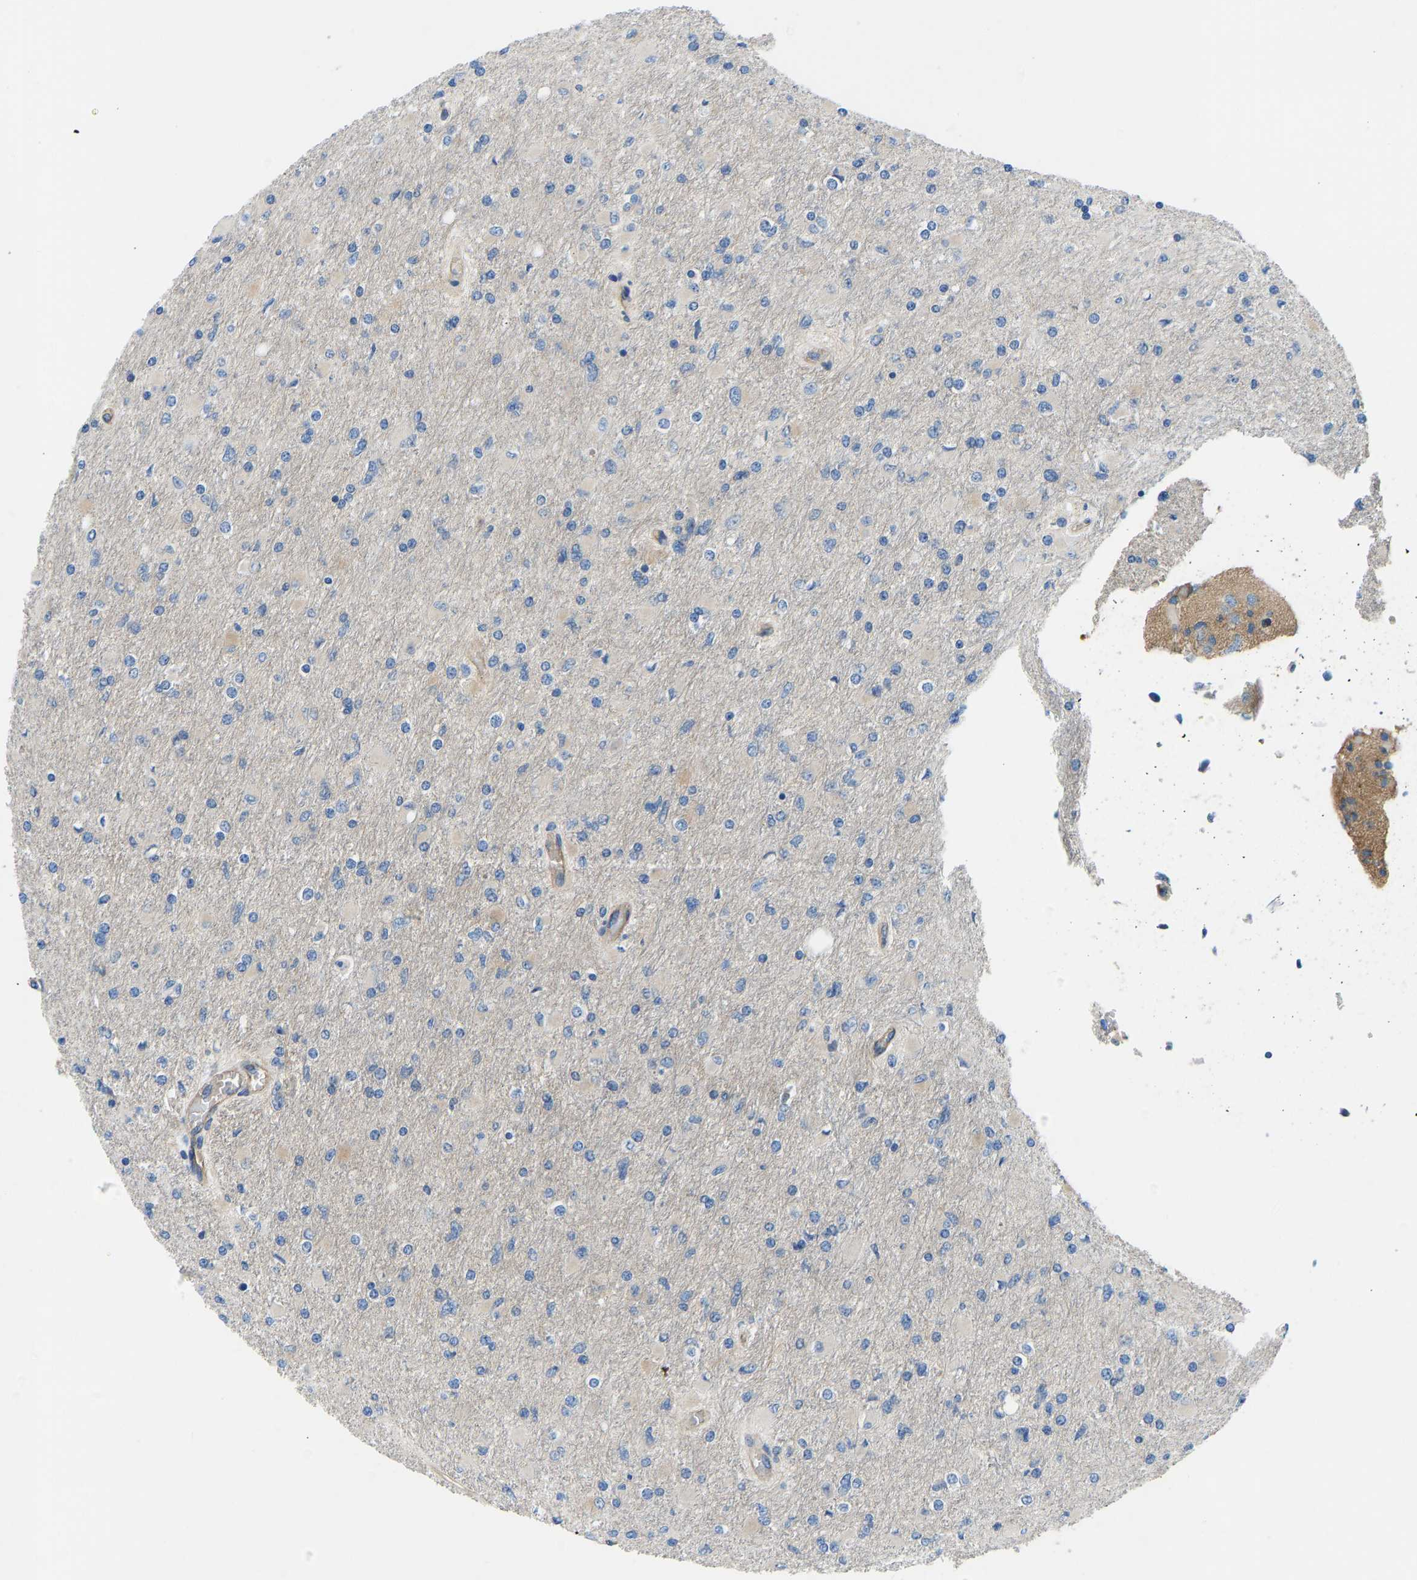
{"staining": {"intensity": "negative", "quantity": "none", "location": "none"}, "tissue": "glioma", "cell_type": "Tumor cells", "image_type": "cancer", "snomed": [{"axis": "morphology", "description": "Glioma, malignant, High grade"}, {"axis": "topography", "description": "Cerebral cortex"}], "caption": "High magnification brightfield microscopy of malignant glioma (high-grade) stained with DAB (brown) and counterstained with hematoxylin (blue): tumor cells show no significant positivity. (DAB IHC visualized using brightfield microscopy, high magnification).", "gene": "CHAD", "patient": {"sex": "female", "age": 36}}